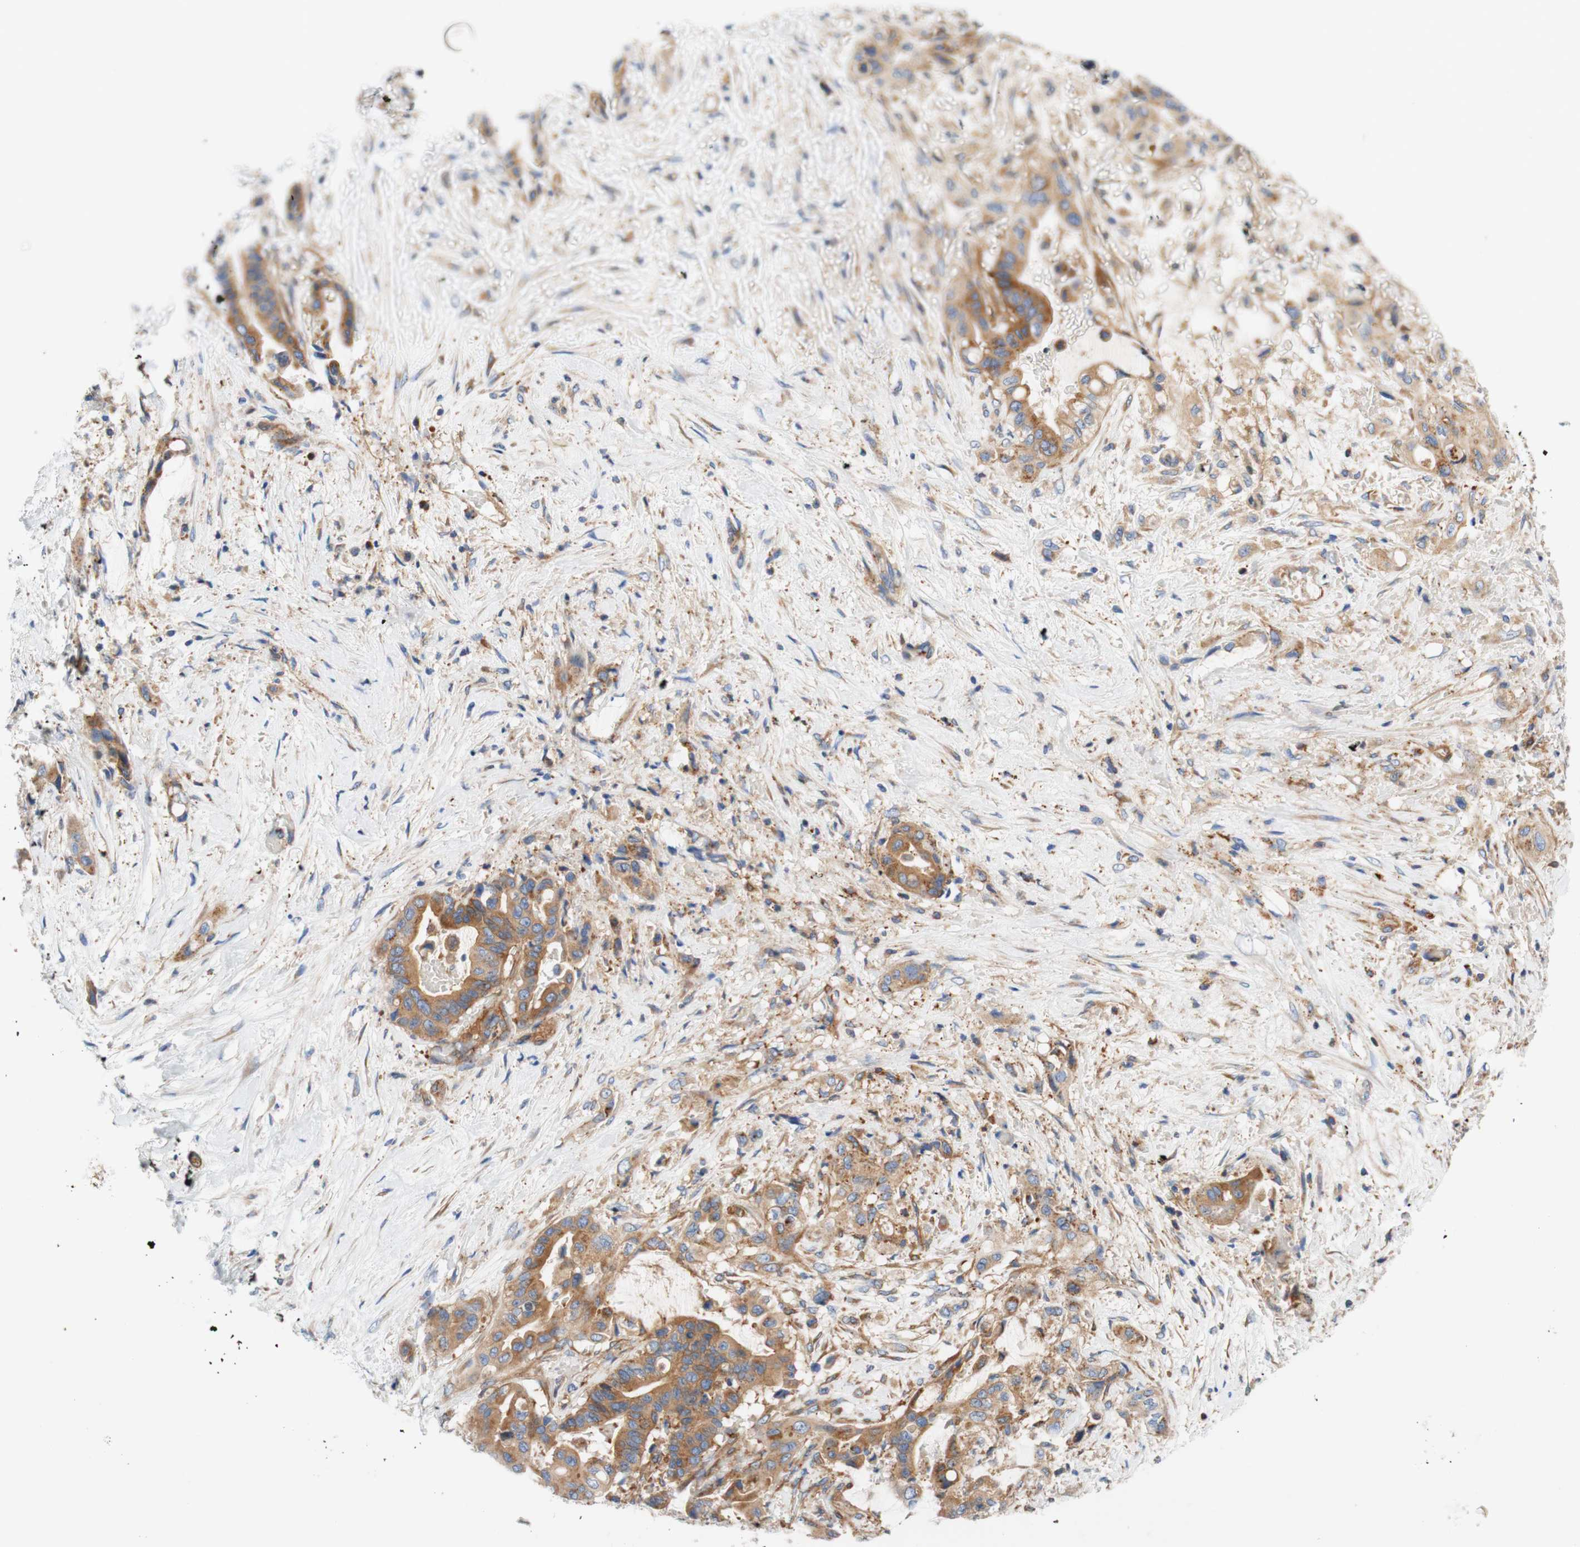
{"staining": {"intensity": "moderate", "quantity": "25%-75%", "location": "cytoplasmic/membranous"}, "tissue": "liver cancer", "cell_type": "Tumor cells", "image_type": "cancer", "snomed": [{"axis": "morphology", "description": "Cholangiocarcinoma"}, {"axis": "topography", "description": "Liver"}], "caption": "The photomicrograph displays immunohistochemical staining of liver cancer. There is moderate cytoplasmic/membranous expression is appreciated in approximately 25%-75% of tumor cells. (IHC, brightfield microscopy, high magnification).", "gene": "STOM", "patient": {"sex": "female", "age": 61}}